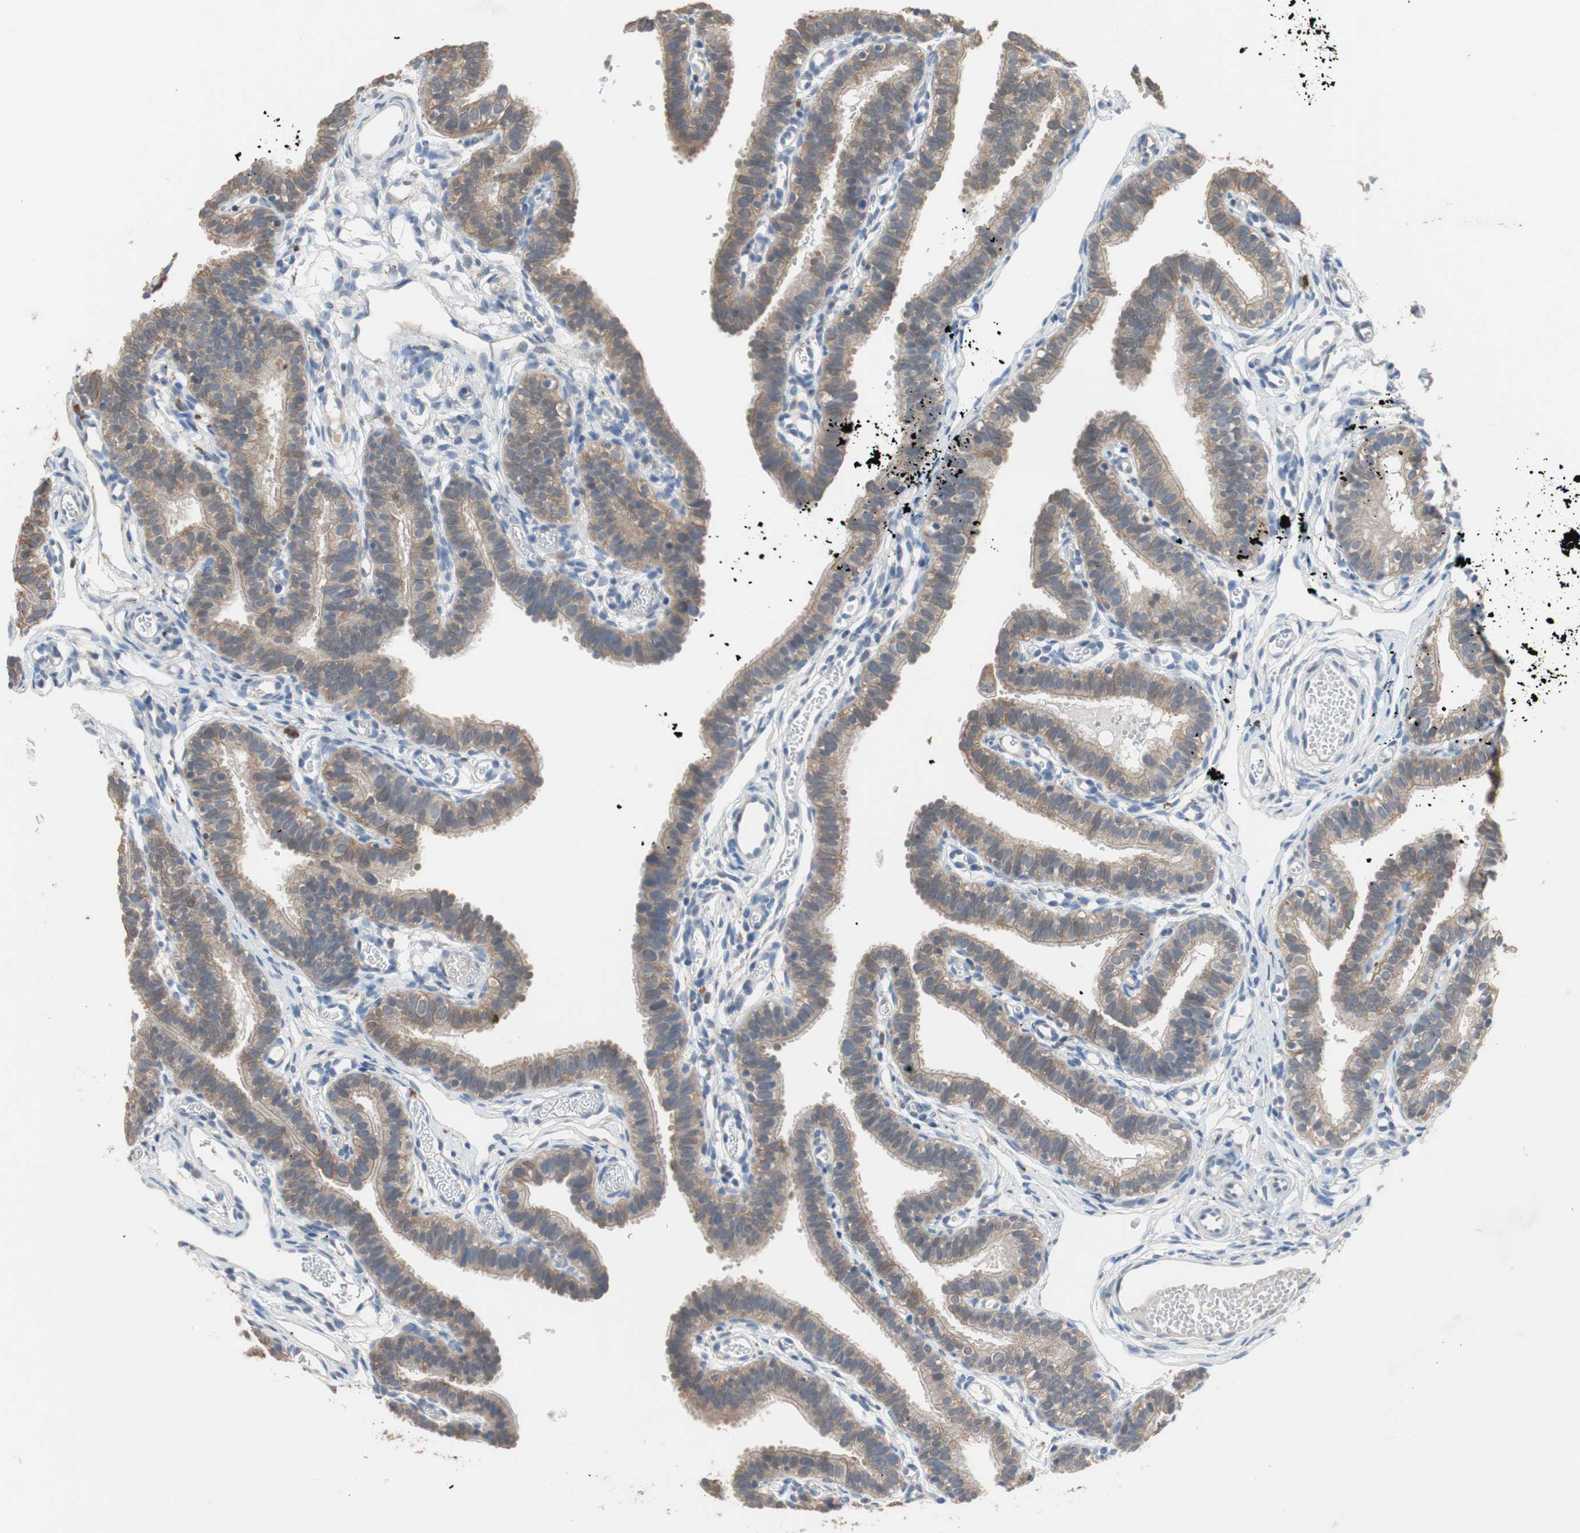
{"staining": {"intensity": "weak", "quantity": ">75%", "location": "cytoplasmic/membranous"}, "tissue": "fallopian tube", "cell_type": "Glandular cells", "image_type": "normal", "snomed": [{"axis": "morphology", "description": "Normal tissue, NOS"}, {"axis": "topography", "description": "Fallopian tube"}, {"axis": "topography", "description": "Placenta"}], "caption": "Protein staining by immunohistochemistry reveals weak cytoplasmic/membranous expression in about >75% of glandular cells in benign fallopian tube. (Stains: DAB in brown, nuclei in blue, Microscopy: brightfield microscopy at high magnification).", "gene": "ADAP1", "patient": {"sex": "female", "age": 34}}